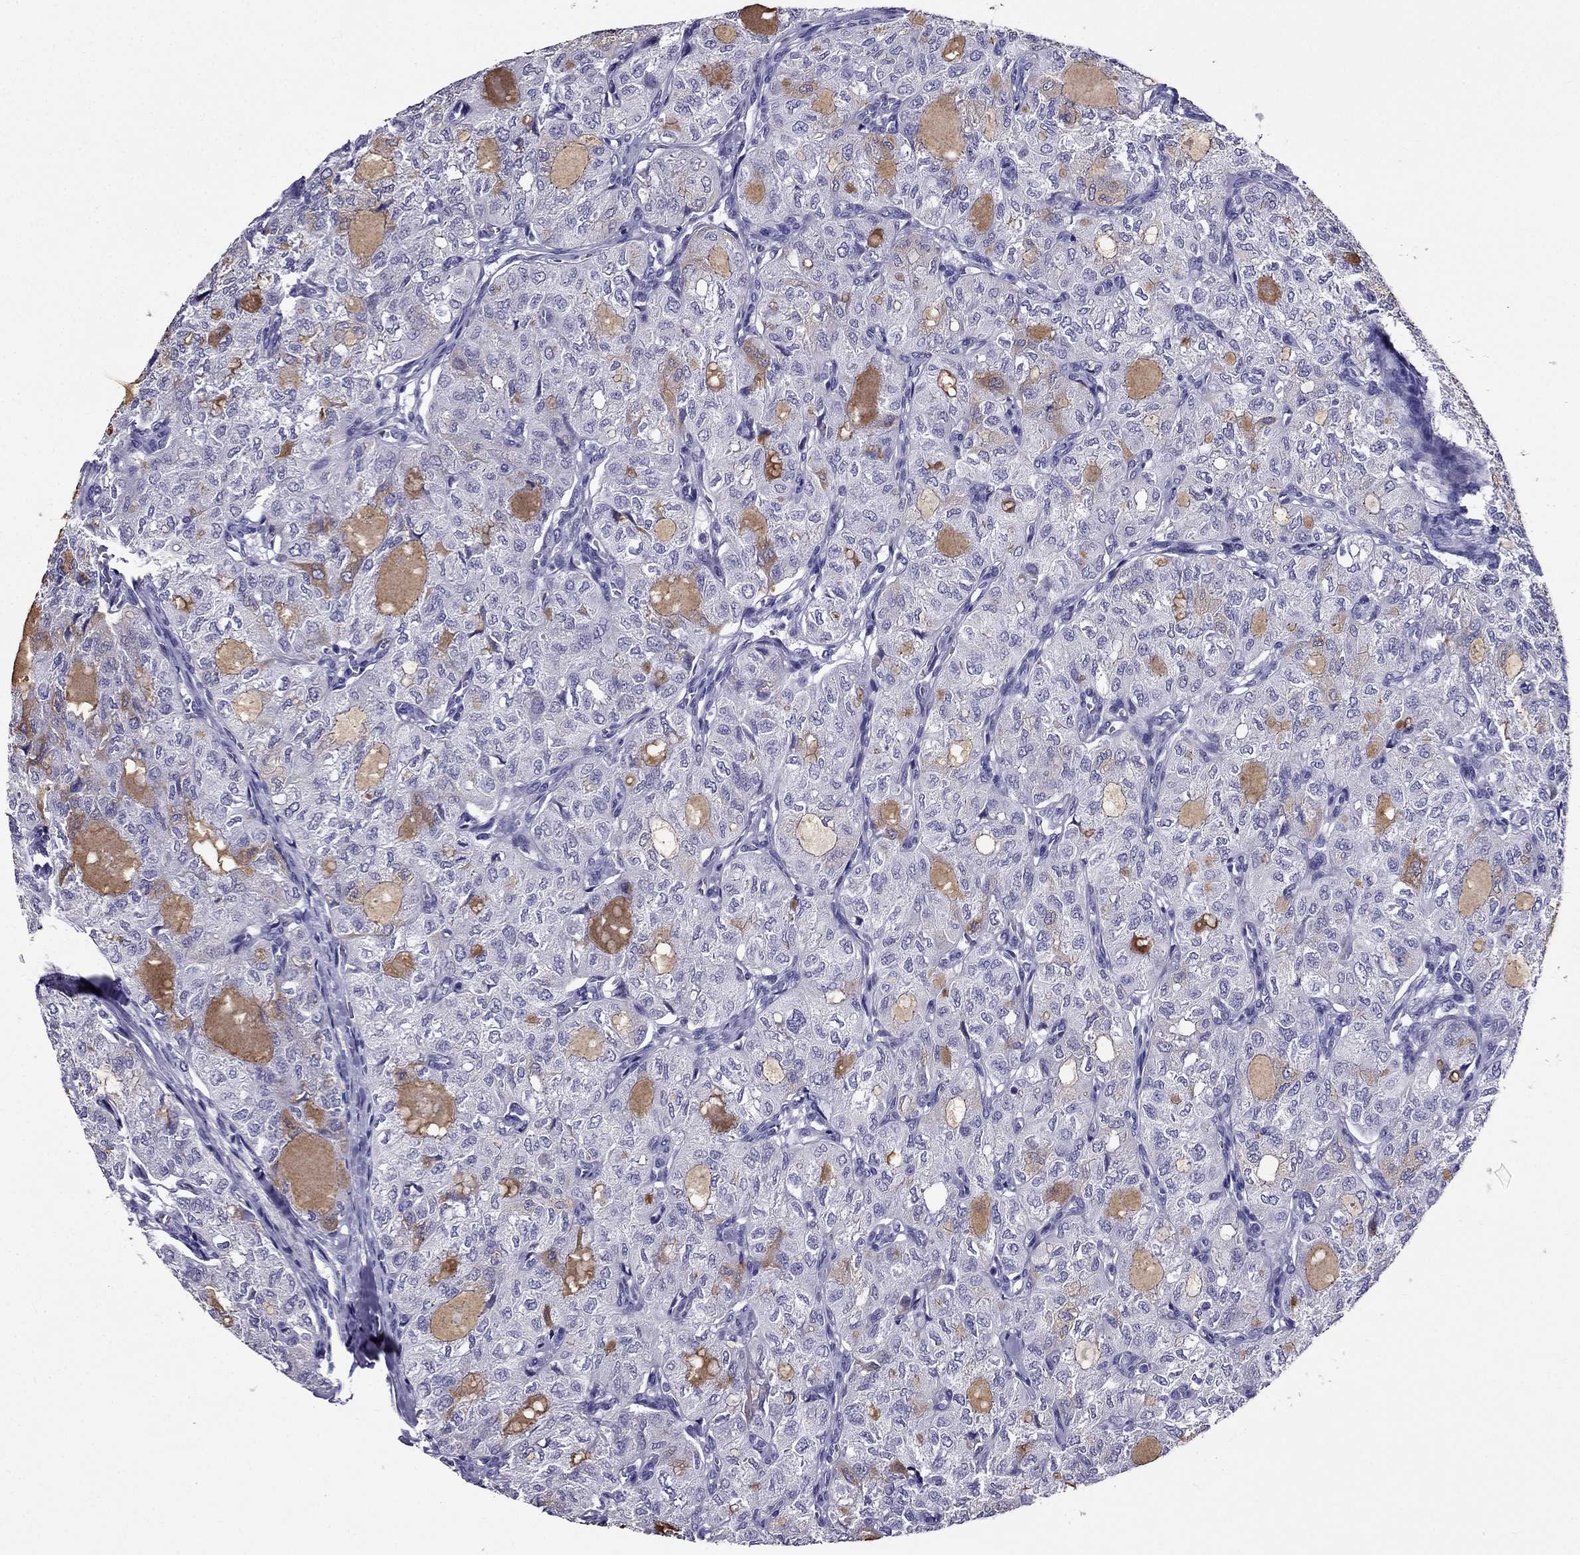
{"staining": {"intensity": "negative", "quantity": "none", "location": "none"}, "tissue": "thyroid cancer", "cell_type": "Tumor cells", "image_type": "cancer", "snomed": [{"axis": "morphology", "description": "Follicular adenoma carcinoma, NOS"}, {"axis": "topography", "description": "Thyroid gland"}], "caption": "Immunohistochemical staining of human follicular adenoma carcinoma (thyroid) reveals no significant positivity in tumor cells.", "gene": "ZNF541", "patient": {"sex": "male", "age": 75}}